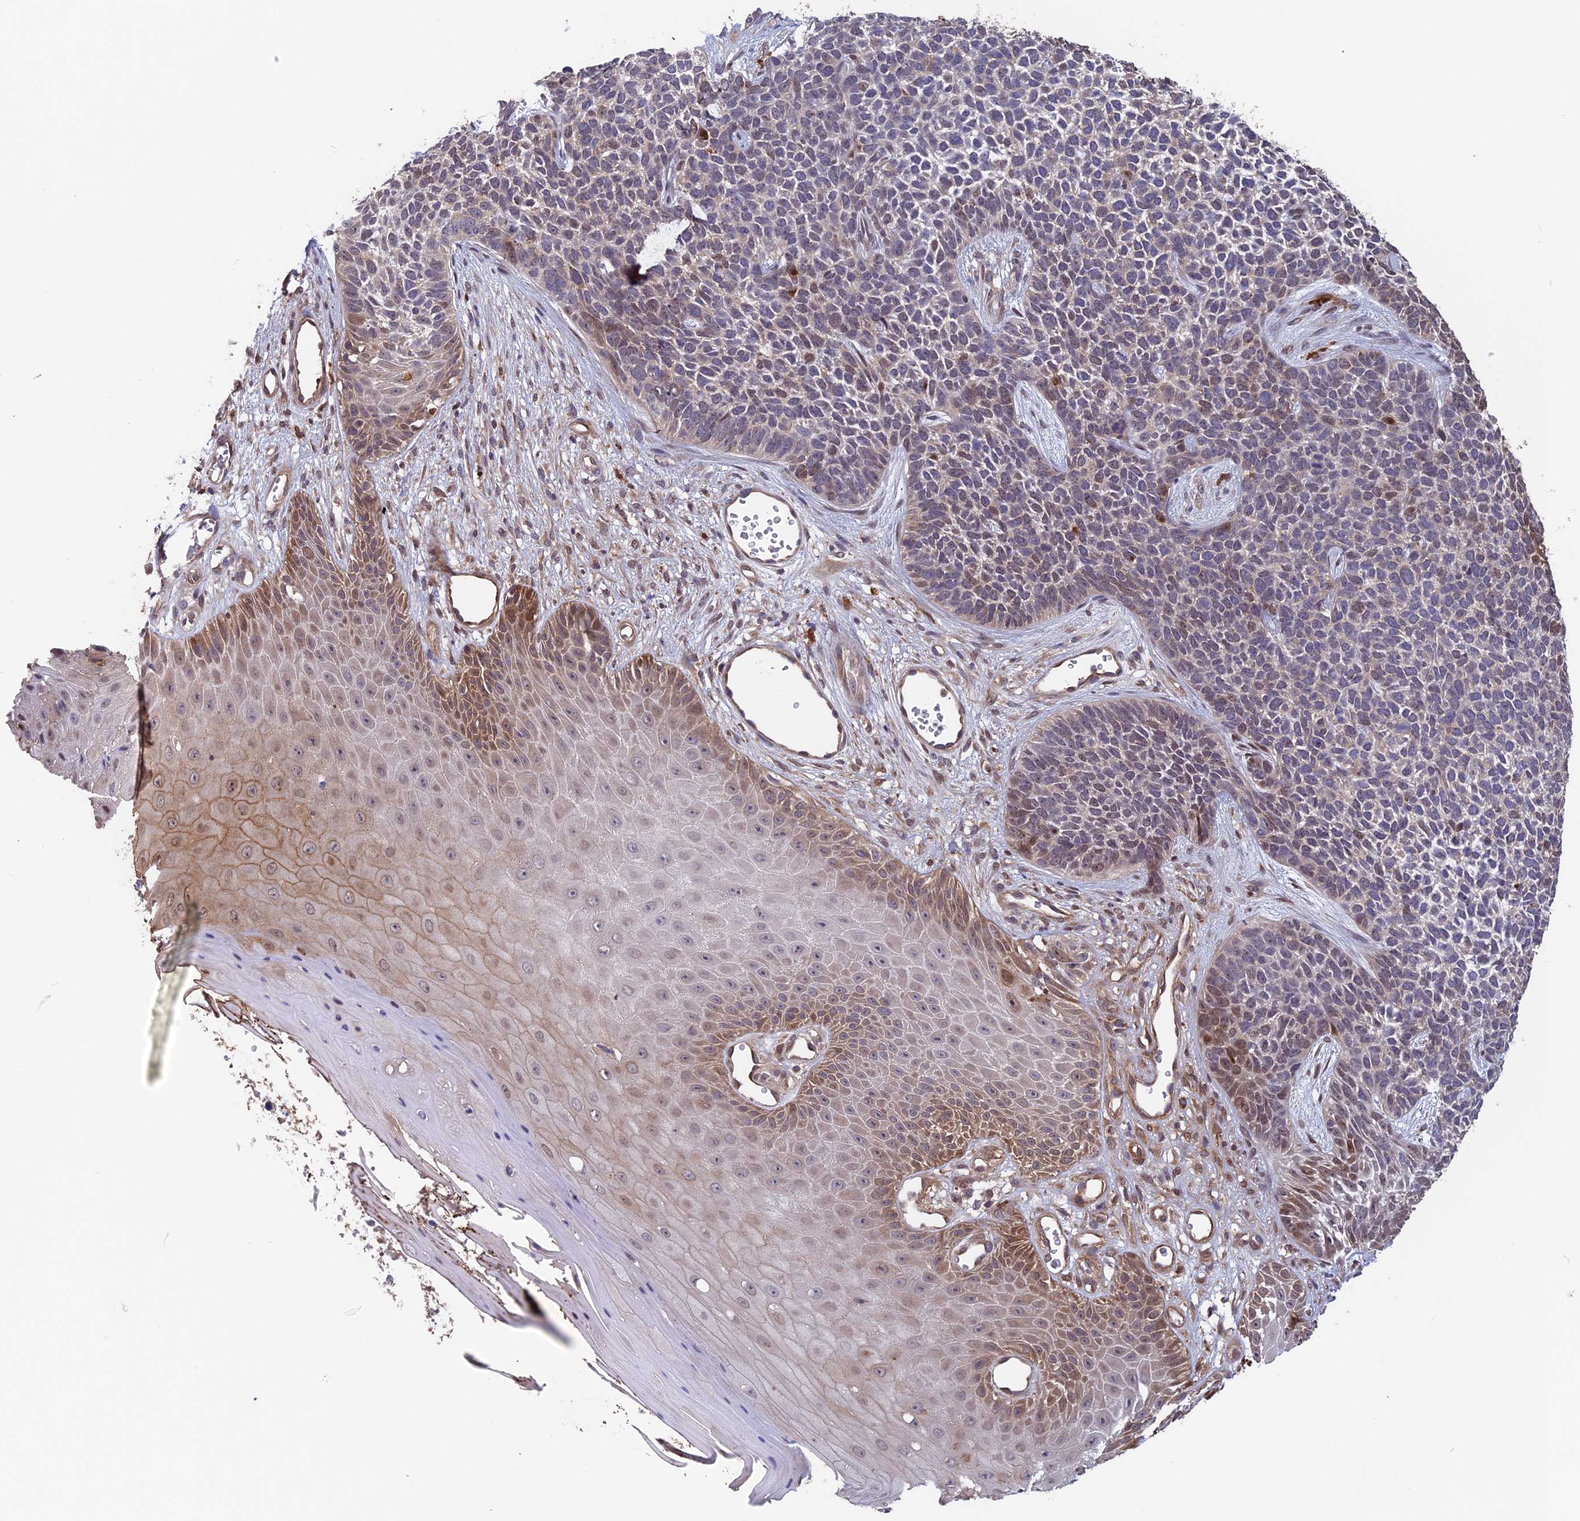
{"staining": {"intensity": "weak", "quantity": "<25%", "location": "nuclear"}, "tissue": "skin cancer", "cell_type": "Tumor cells", "image_type": "cancer", "snomed": [{"axis": "morphology", "description": "Basal cell carcinoma"}, {"axis": "topography", "description": "Skin"}], "caption": "Immunohistochemical staining of human skin cancer (basal cell carcinoma) exhibits no significant staining in tumor cells.", "gene": "MAST2", "patient": {"sex": "female", "age": 84}}